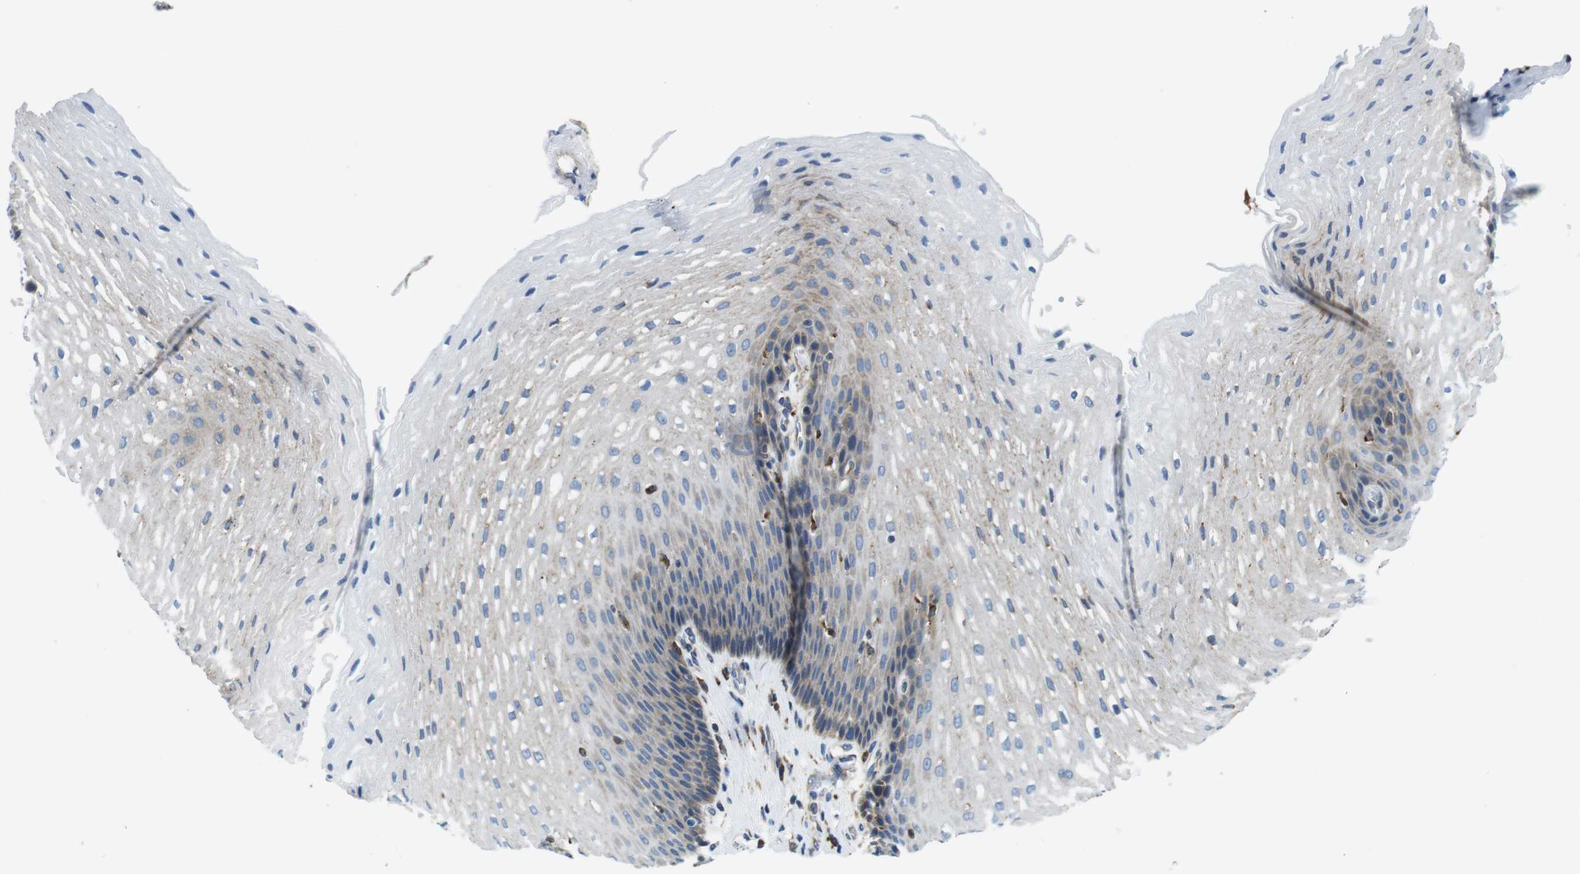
{"staining": {"intensity": "weak", "quantity": "<25%", "location": "cytoplasmic/membranous"}, "tissue": "esophagus", "cell_type": "Squamous epithelial cells", "image_type": "normal", "snomed": [{"axis": "morphology", "description": "Normal tissue, NOS"}, {"axis": "topography", "description": "Esophagus"}], "caption": "Immunohistochemistry micrograph of normal esophagus: human esophagus stained with DAB (3,3'-diaminobenzidine) displays no significant protein positivity in squamous epithelial cells.", "gene": "UGGT1", "patient": {"sex": "male", "age": 48}}